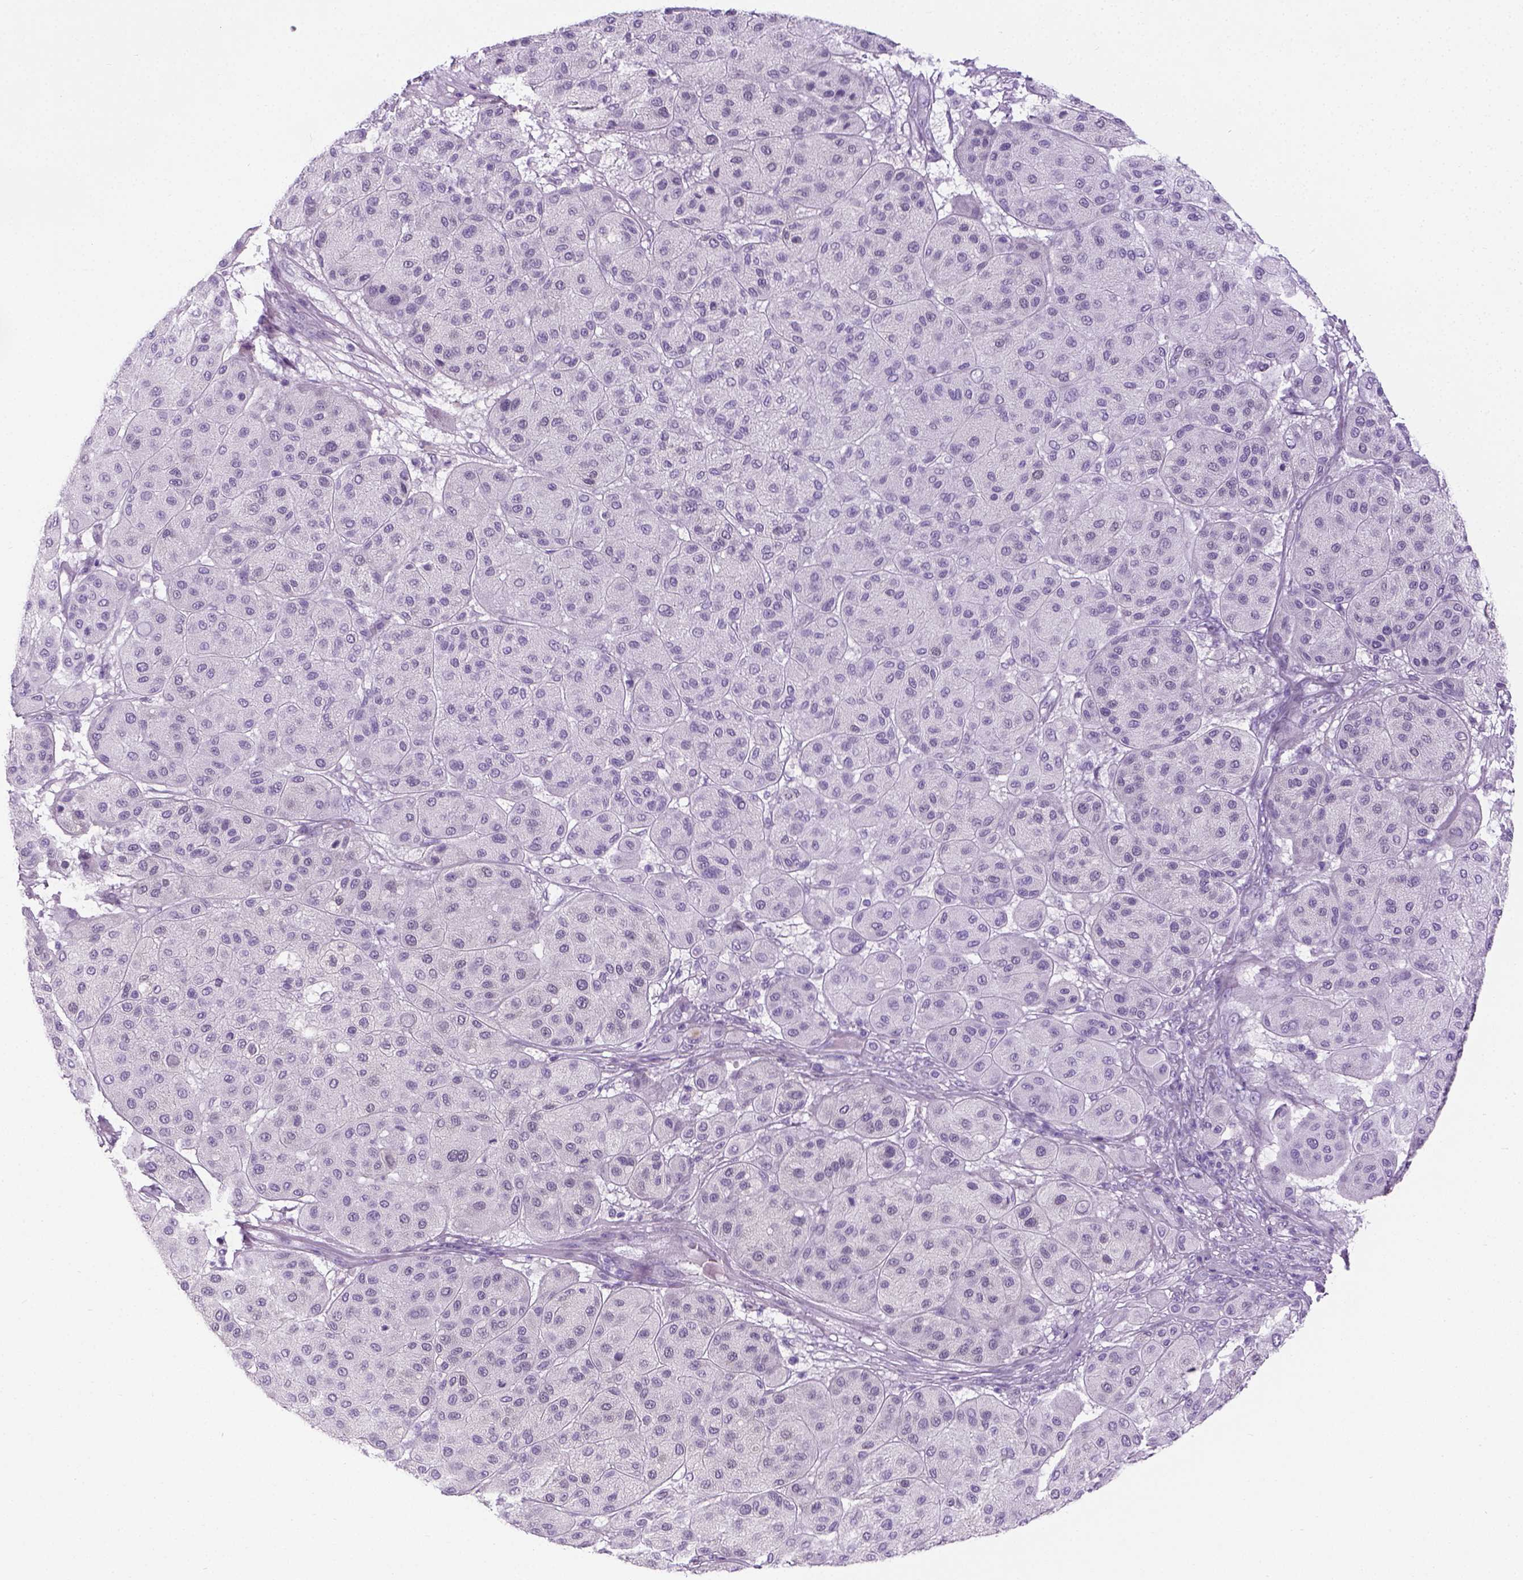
{"staining": {"intensity": "negative", "quantity": "none", "location": "none"}, "tissue": "melanoma", "cell_type": "Tumor cells", "image_type": "cancer", "snomed": [{"axis": "morphology", "description": "Malignant melanoma, Metastatic site"}, {"axis": "topography", "description": "Smooth muscle"}], "caption": "Tumor cells are negative for protein expression in human melanoma. The staining is performed using DAB brown chromogen with nuclei counter-stained in using hematoxylin.", "gene": "LGSN", "patient": {"sex": "male", "age": 41}}